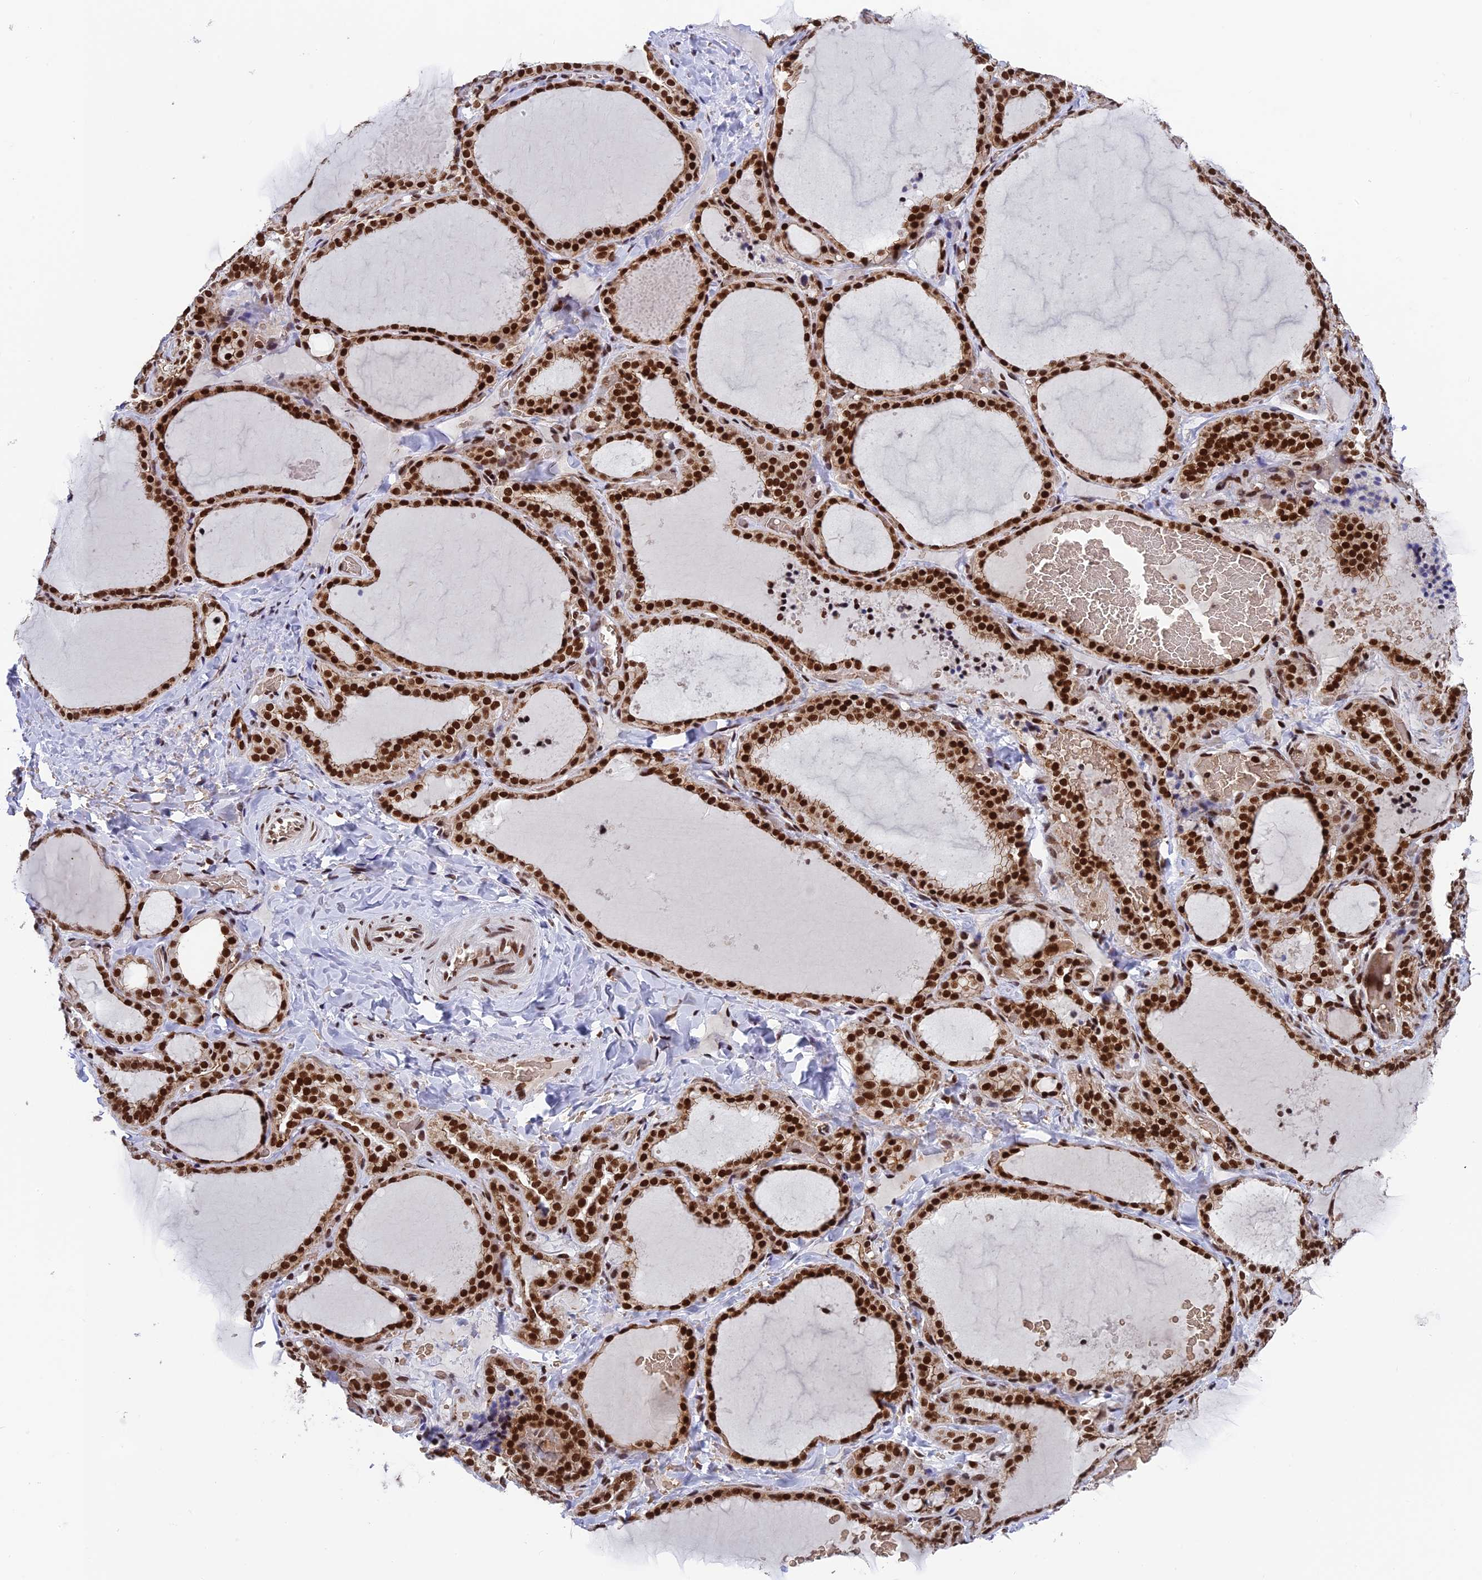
{"staining": {"intensity": "strong", "quantity": ">75%", "location": "cytoplasmic/membranous,nuclear"}, "tissue": "thyroid gland", "cell_type": "Glandular cells", "image_type": "normal", "snomed": [{"axis": "morphology", "description": "Normal tissue, NOS"}, {"axis": "topography", "description": "Thyroid gland"}], "caption": "This photomicrograph shows unremarkable thyroid gland stained with immunohistochemistry (IHC) to label a protein in brown. The cytoplasmic/membranous,nuclear of glandular cells show strong positivity for the protein. Nuclei are counter-stained blue.", "gene": "EEF1AKMT3", "patient": {"sex": "female", "age": 22}}